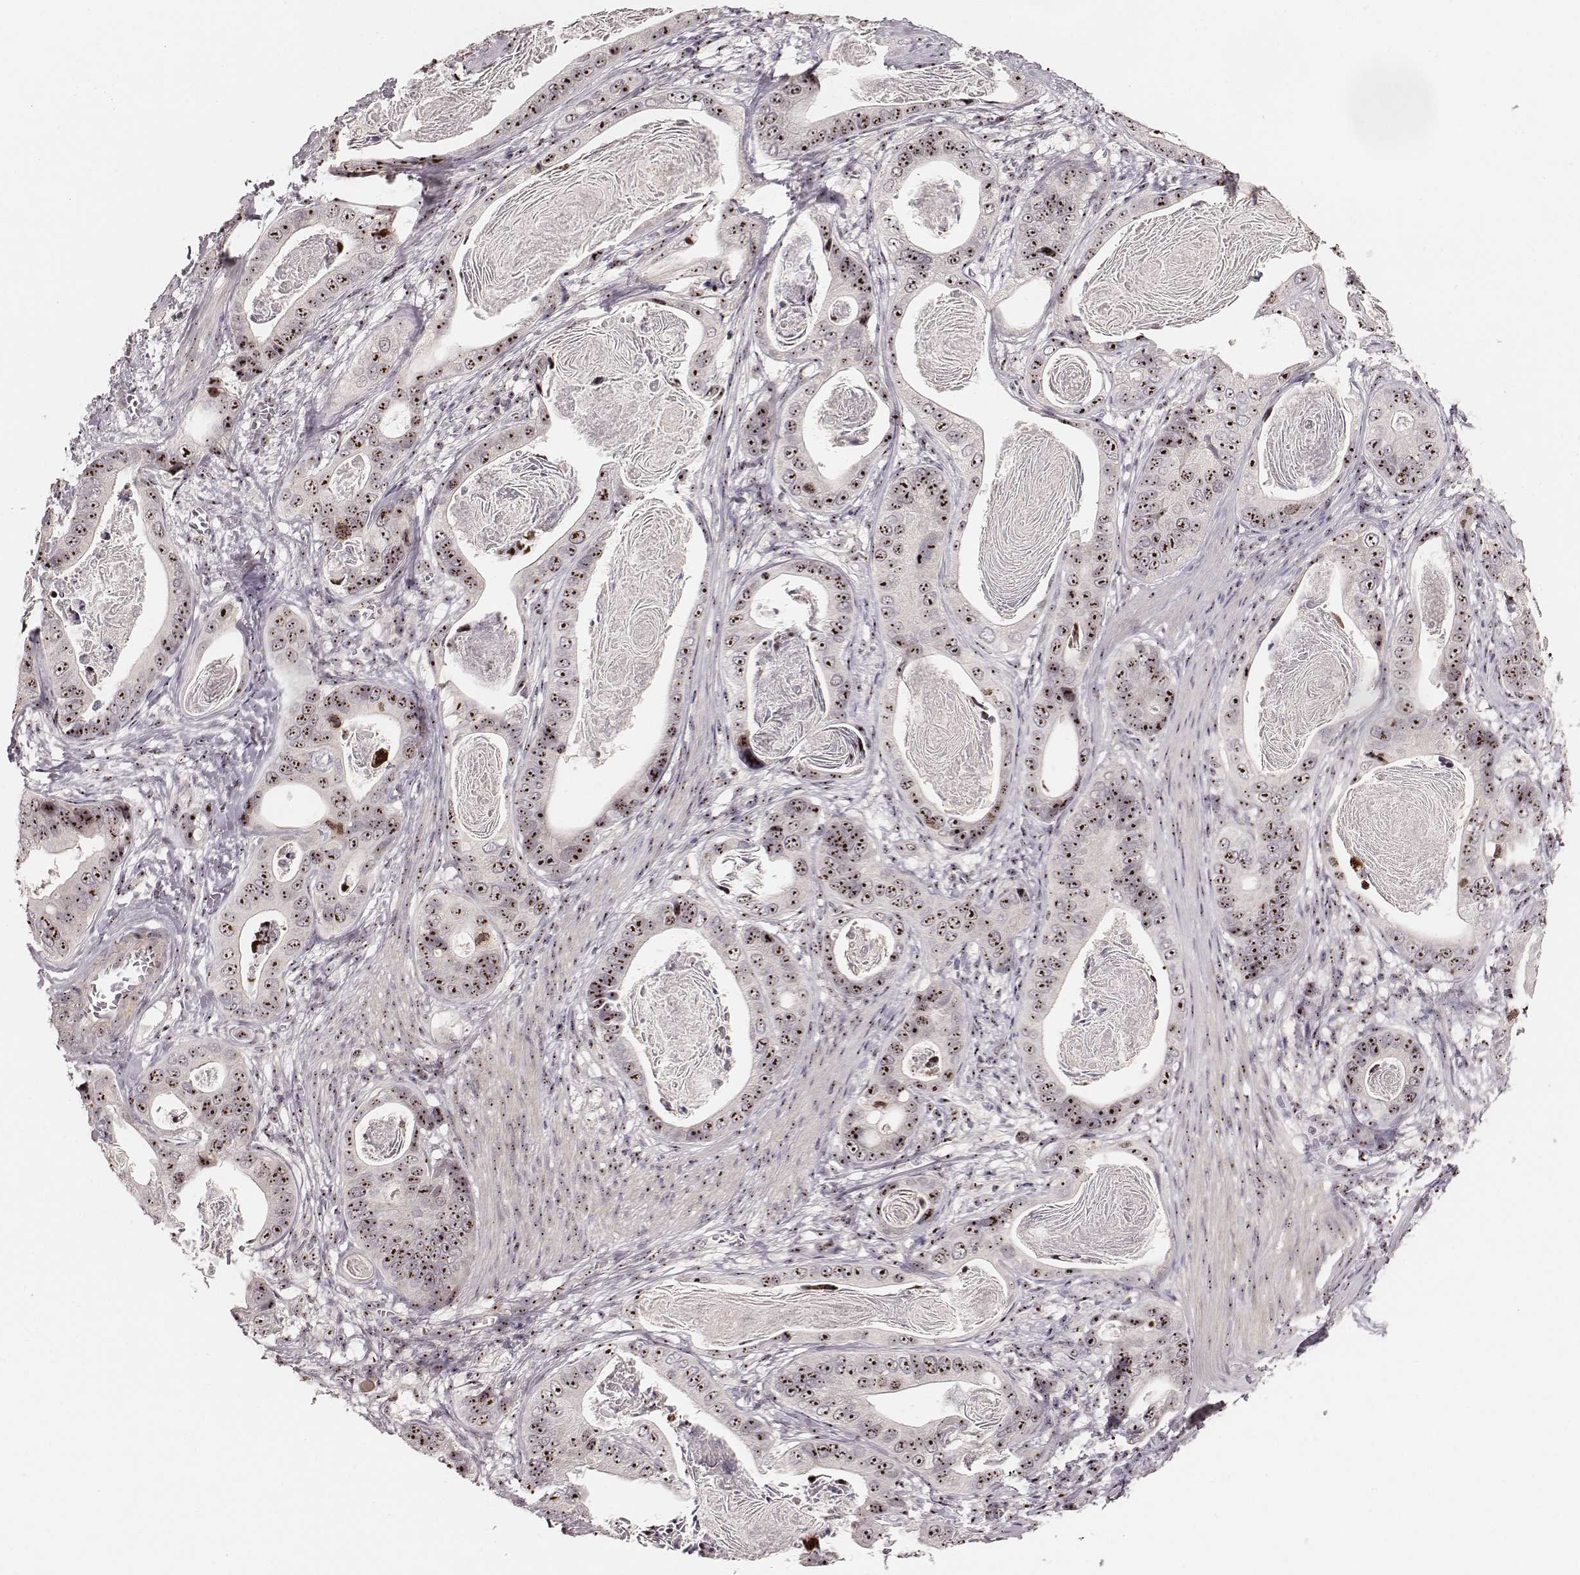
{"staining": {"intensity": "moderate", "quantity": ">75%", "location": "nuclear"}, "tissue": "stomach cancer", "cell_type": "Tumor cells", "image_type": "cancer", "snomed": [{"axis": "morphology", "description": "Adenocarcinoma, NOS"}, {"axis": "topography", "description": "Stomach"}], "caption": "Adenocarcinoma (stomach) stained for a protein (brown) demonstrates moderate nuclear positive staining in approximately >75% of tumor cells.", "gene": "NOP56", "patient": {"sex": "male", "age": 84}}